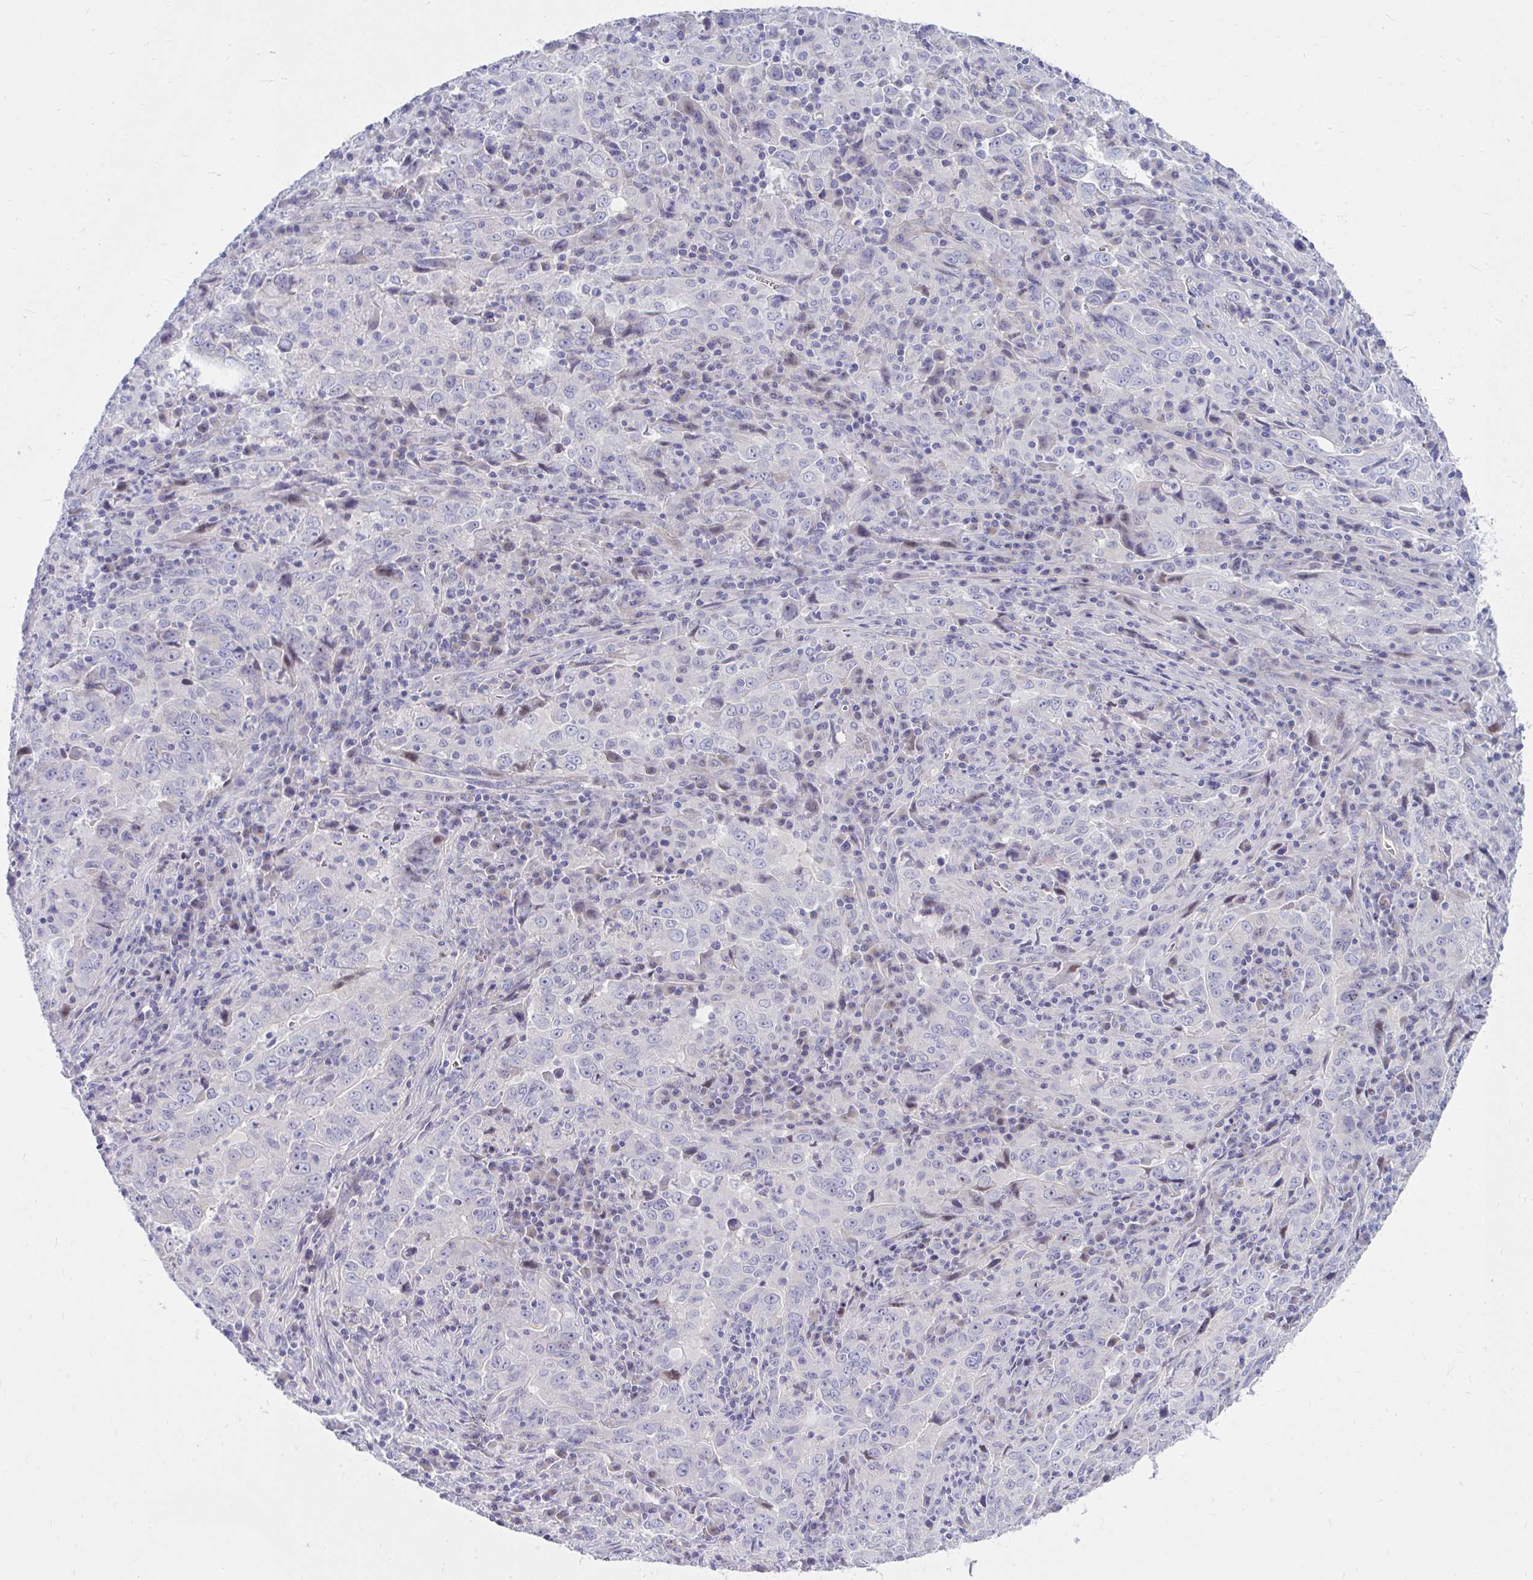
{"staining": {"intensity": "negative", "quantity": "none", "location": "none"}, "tissue": "lung cancer", "cell_type": "Tumor cells", "image_type": "cancer", "snomed": [{"axis": "morphology", "description": "Adenocarcinoma, NOS"}, {"axis": "topography", "description": "Lung"}], "caption": "High magnification brightfield microscopy of adenocarcinoma (lung) stained with DAB (3,3'-diaminobenzidine) (brown) and counterstained with hematoxylin (blue): tumor cells show no significant expression.", "gene": "LRRC36", "patient": {"sex": "male", "age": 67}}